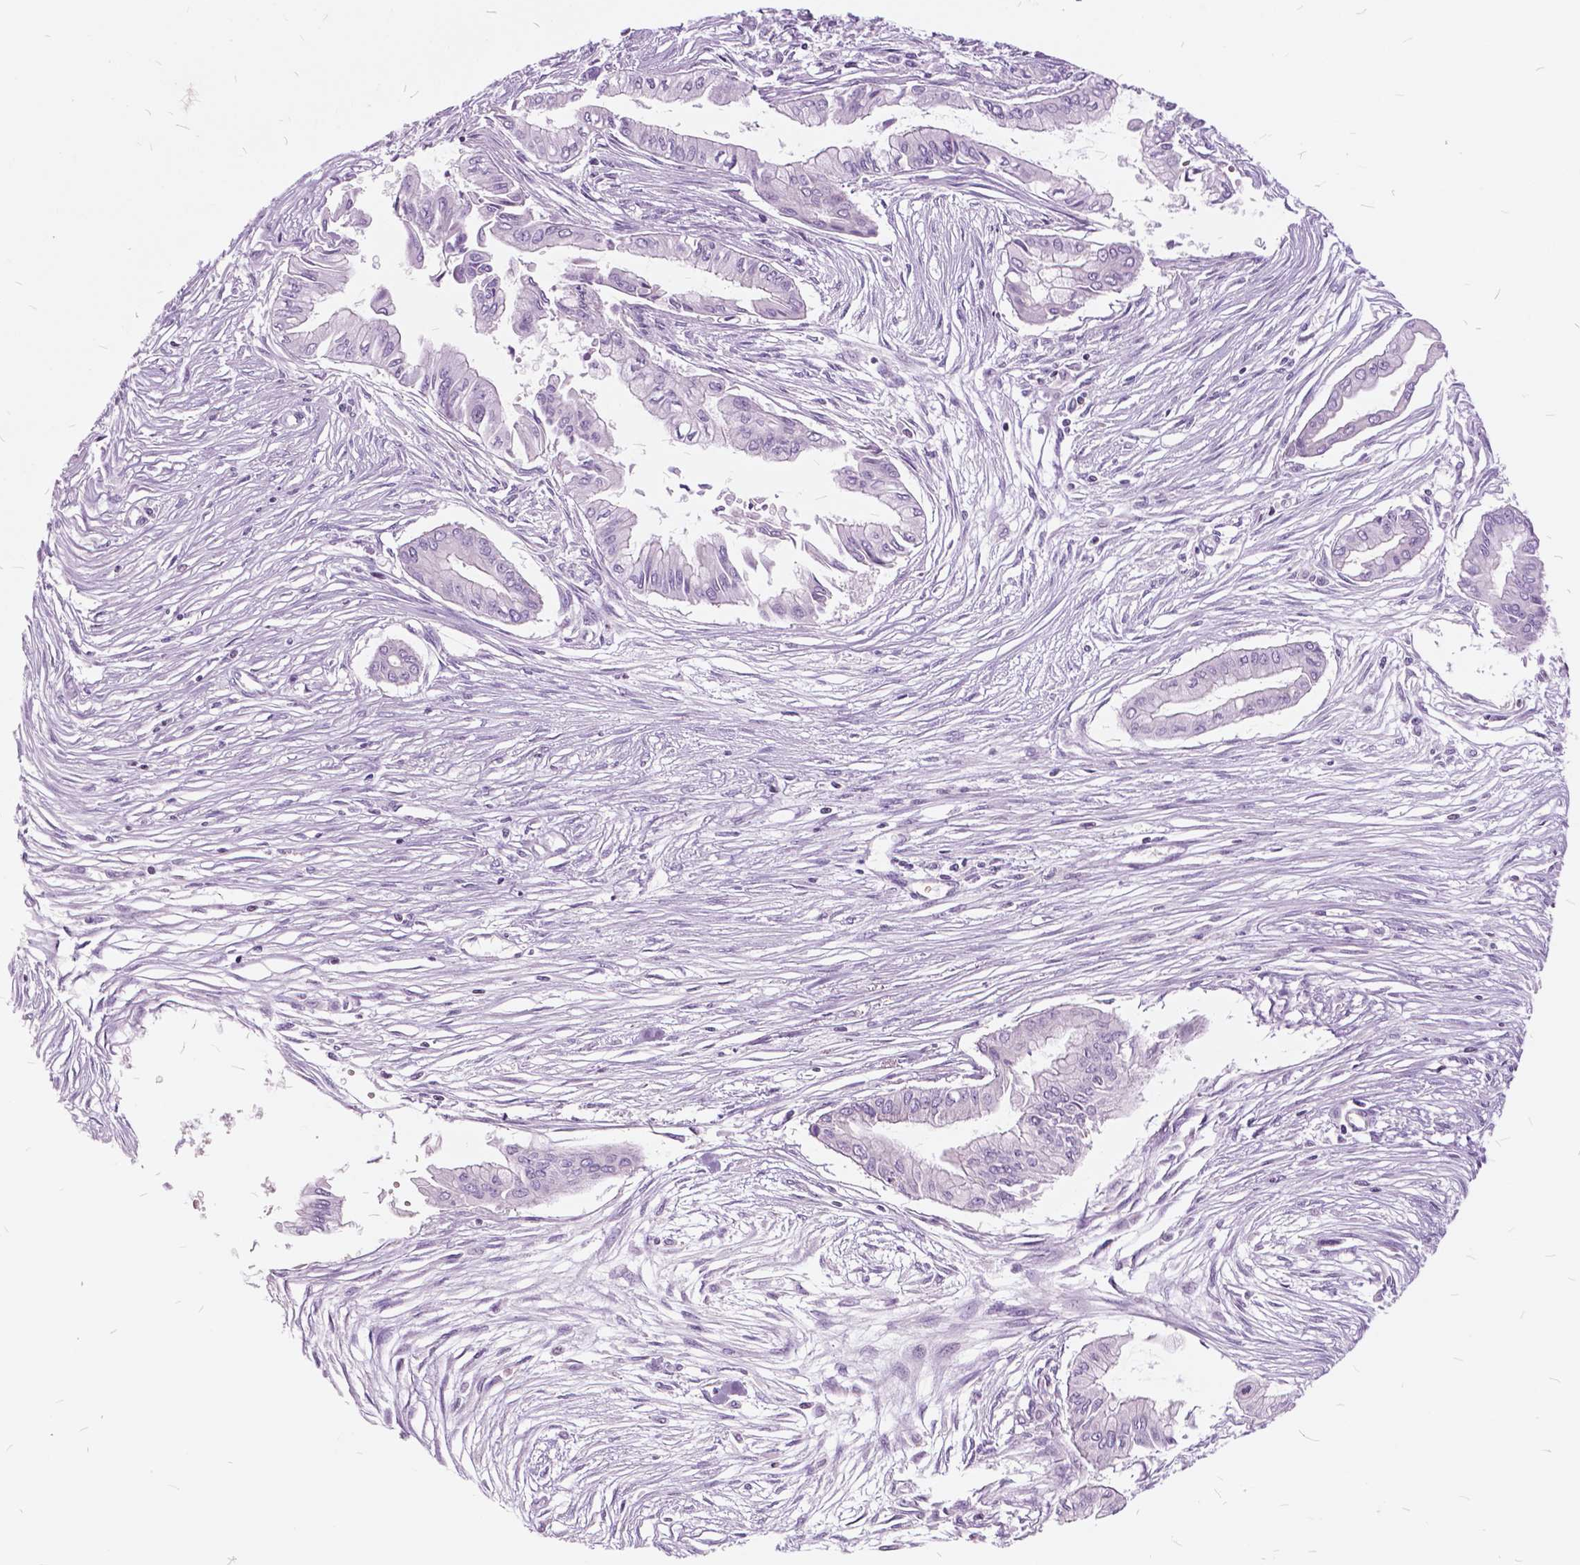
{"staining": {"intensity": "negative", "quantity": "none", "location": "none"}, "tissue": "pancreatic cancer", "cell_type": "Tumor cells", "image_type": "cancer", "snomed": [{"axis": "morphology", "description": "Adenocarcinoma, NOS"}, {"axis": "topography", "description": "Pancreas"}], "caption": "Pancreatic adenocarcinoma was stained to show a protein in brown. There is no significant staining in tumor cells.", "gene": "SP140", "patient": {"sex": "female", "age": 68}}